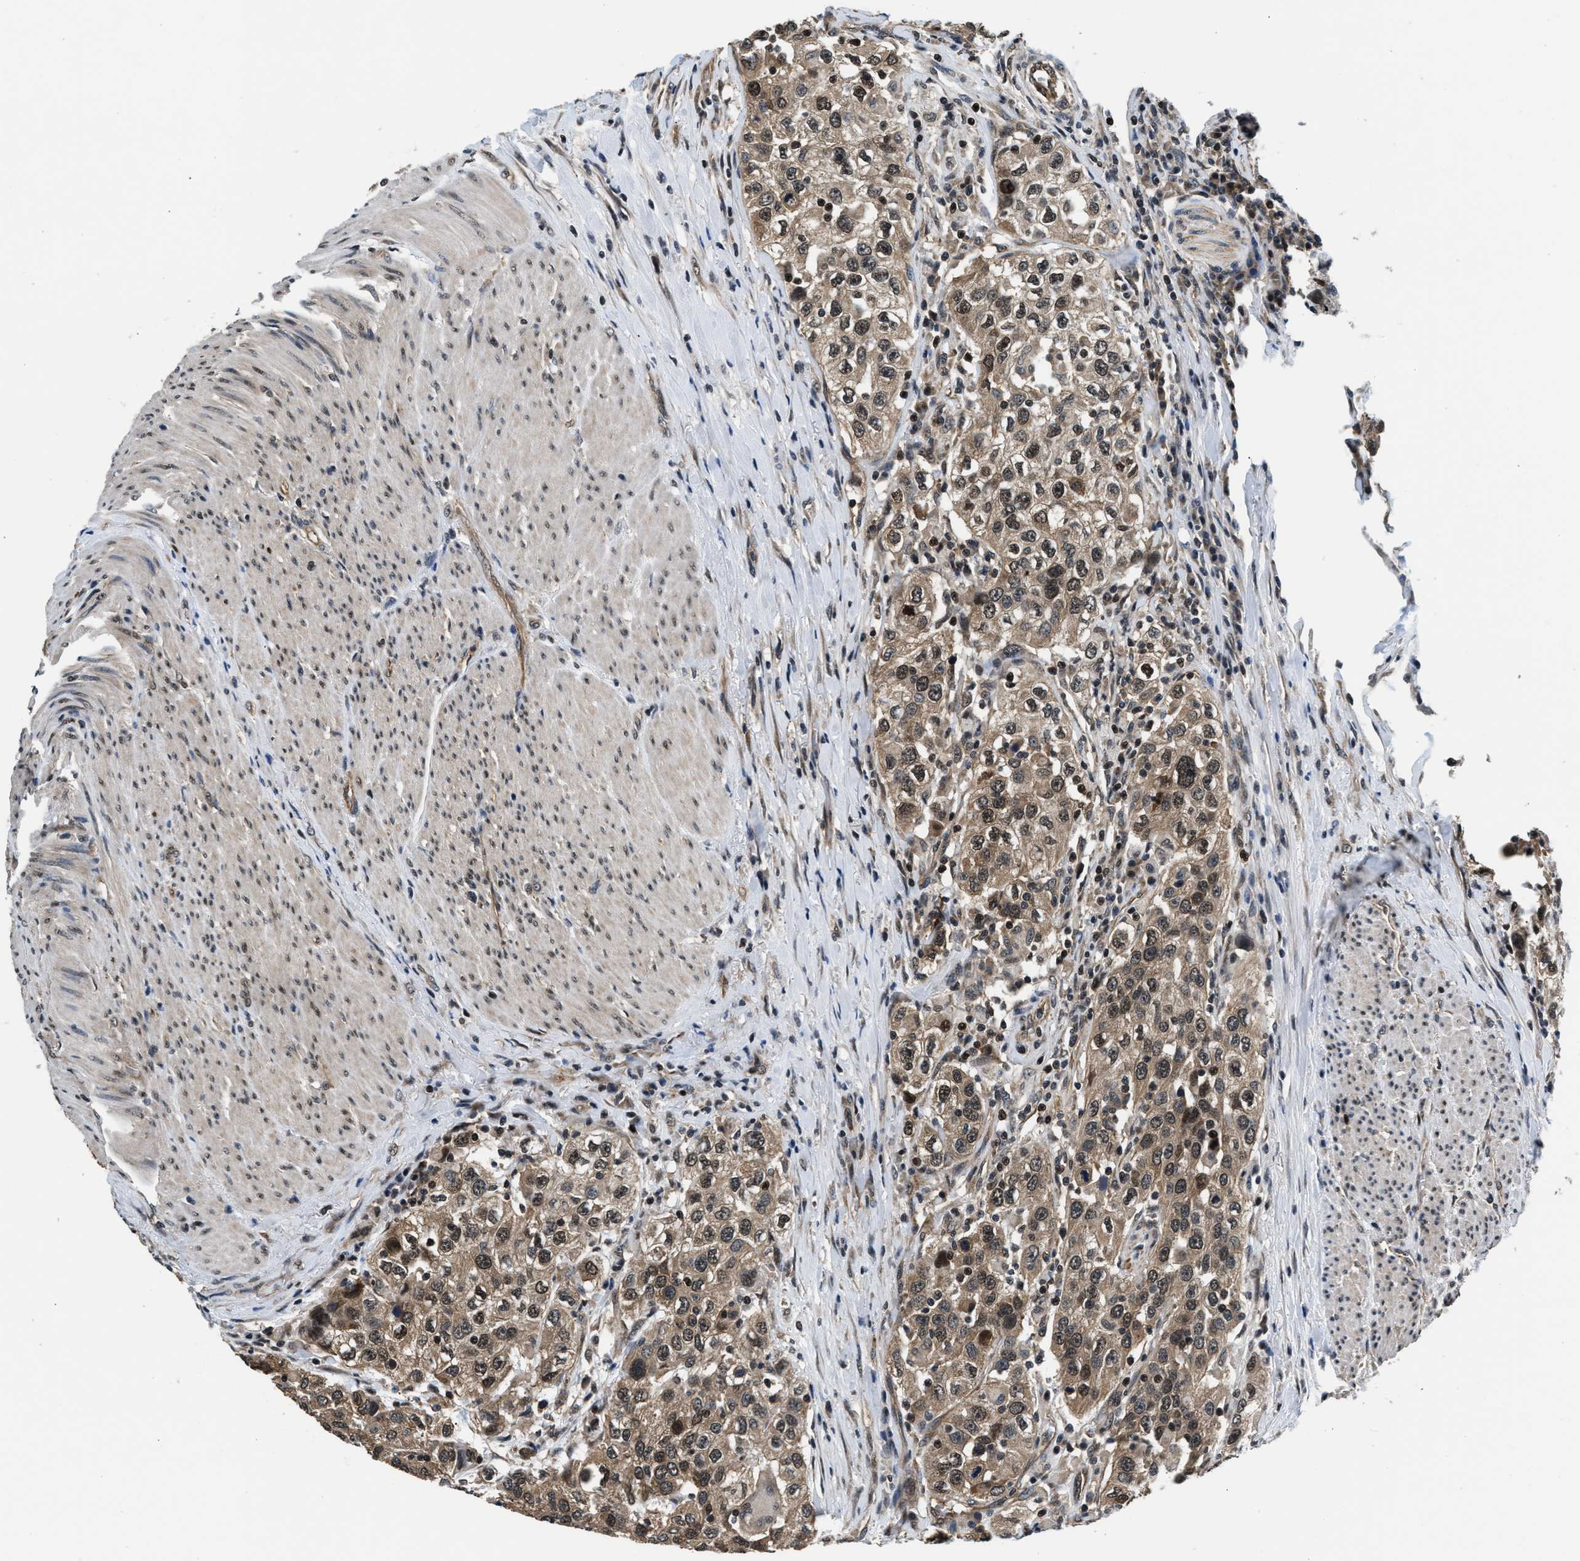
{"staining": {"intensity": "weak", "quantity": ">75%", "location": "cytoplasmic/membranous,nuclear"}, "tissue": "urothelial cancer", "cell_type": "Tumor cells", "image_type": "cancer", "snomed": [{"axis": "morphology", "description": "Urothelial carcinoma, High grade"}, {"axis": "topography", "description": "Urinary bladder"}], "caption": "Protein expression analysis of high-grade urothelial carcinoma demonstrates weak cytoplasmic/membranous and nuclear positivity in about >75% of tumor cells.", "gene": "RBM33", "patient": {"sex": "female", "age": 80}}